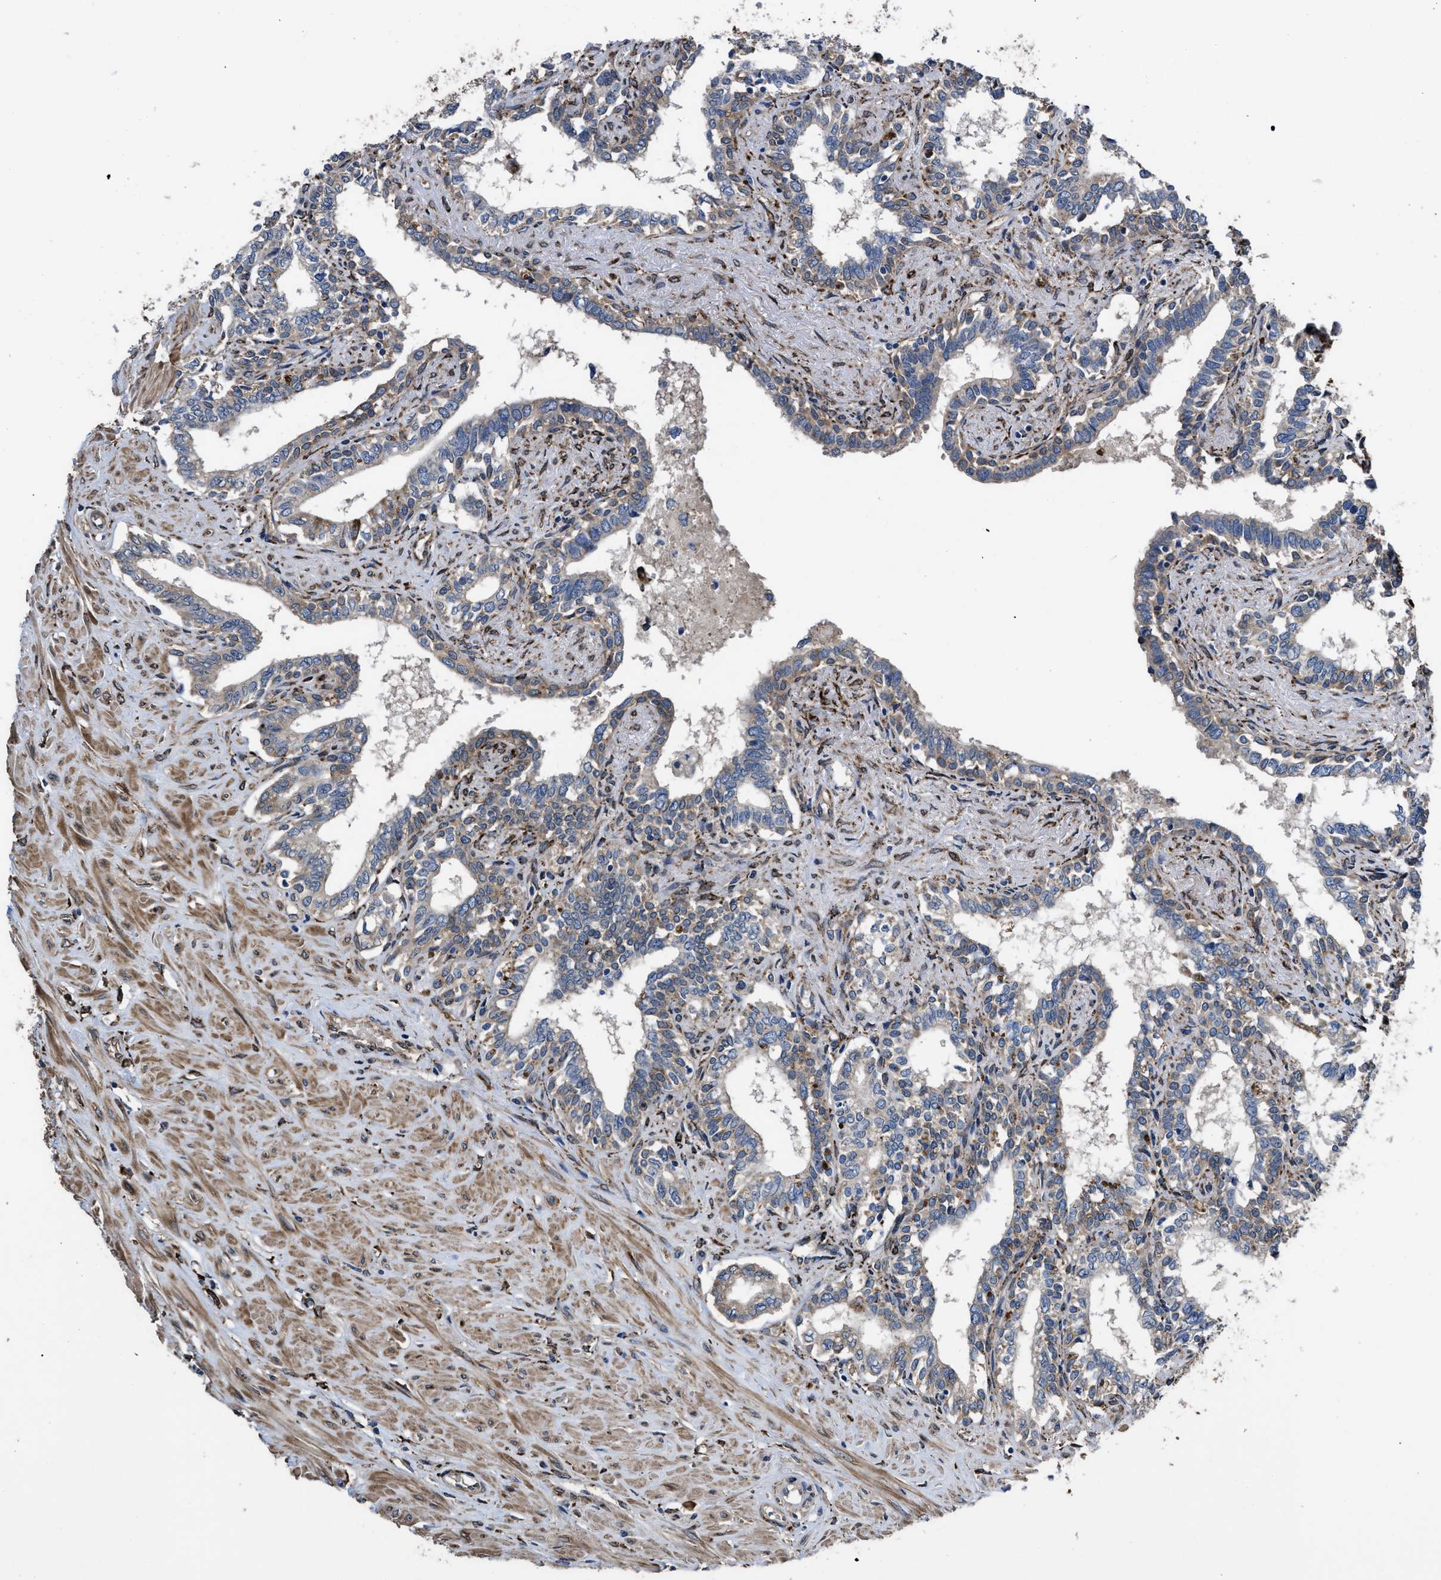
{"staining": {"intensity": "negative", "quantity": "none", "location": "none"}, "tissue": "seminal vesicle", "cell_type": "Glandular cells", "image_type": "normal", "snomed": [{"axis": "morphology", "description": "Normal tissue, NOS"}, {"axis": "morphology", "description": "Adenocarcinoma, High grade"}, {"axis": "topography", "description": "Prostate"}, {"axis": "topography", "description": "Seminal veicle"}], "caption": "The immunohistochemistry (IHC) photomicrograph has no significant expression in glandular cells of seminal vesicle.", "gene": "SQLE", "patient": {"sex": "male", "age": 55}}